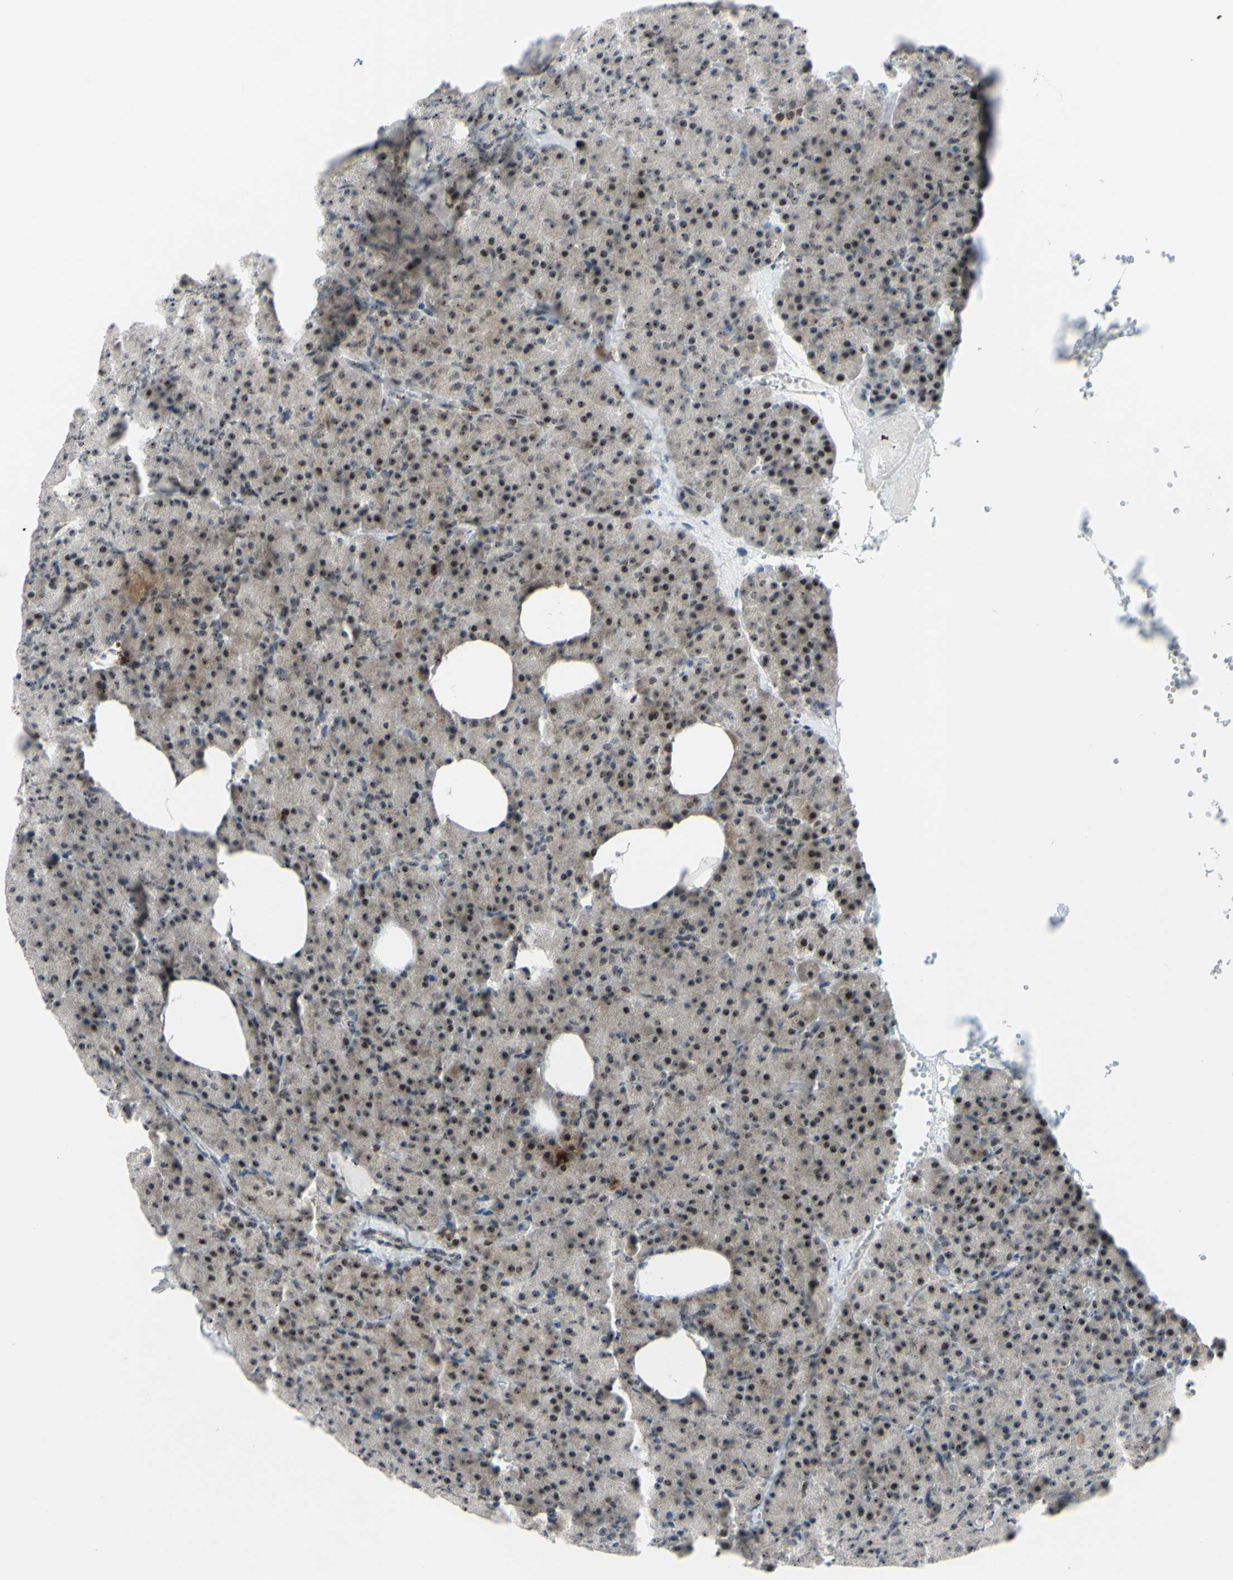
{"staining": {"intensity": "strong", "quantity": "25%-75%", "location": "nuclear"}, "tissue": "pancreas", "cell_type": "Exocrine glandular cells", "image_type": "normal", "snomed": [{"axis": "morphology", "description": "Normal tissue, NOS"}, {"axis": "topography", "description": "Pancreas"}], "caption": "This is an image of immunohistochemistry staining of benign pancreas, which shows strong staining in the nuclear of exocrine glandular cells.", "gene": "POLR1A", "patient": {"sex": "female", "age": 35}}